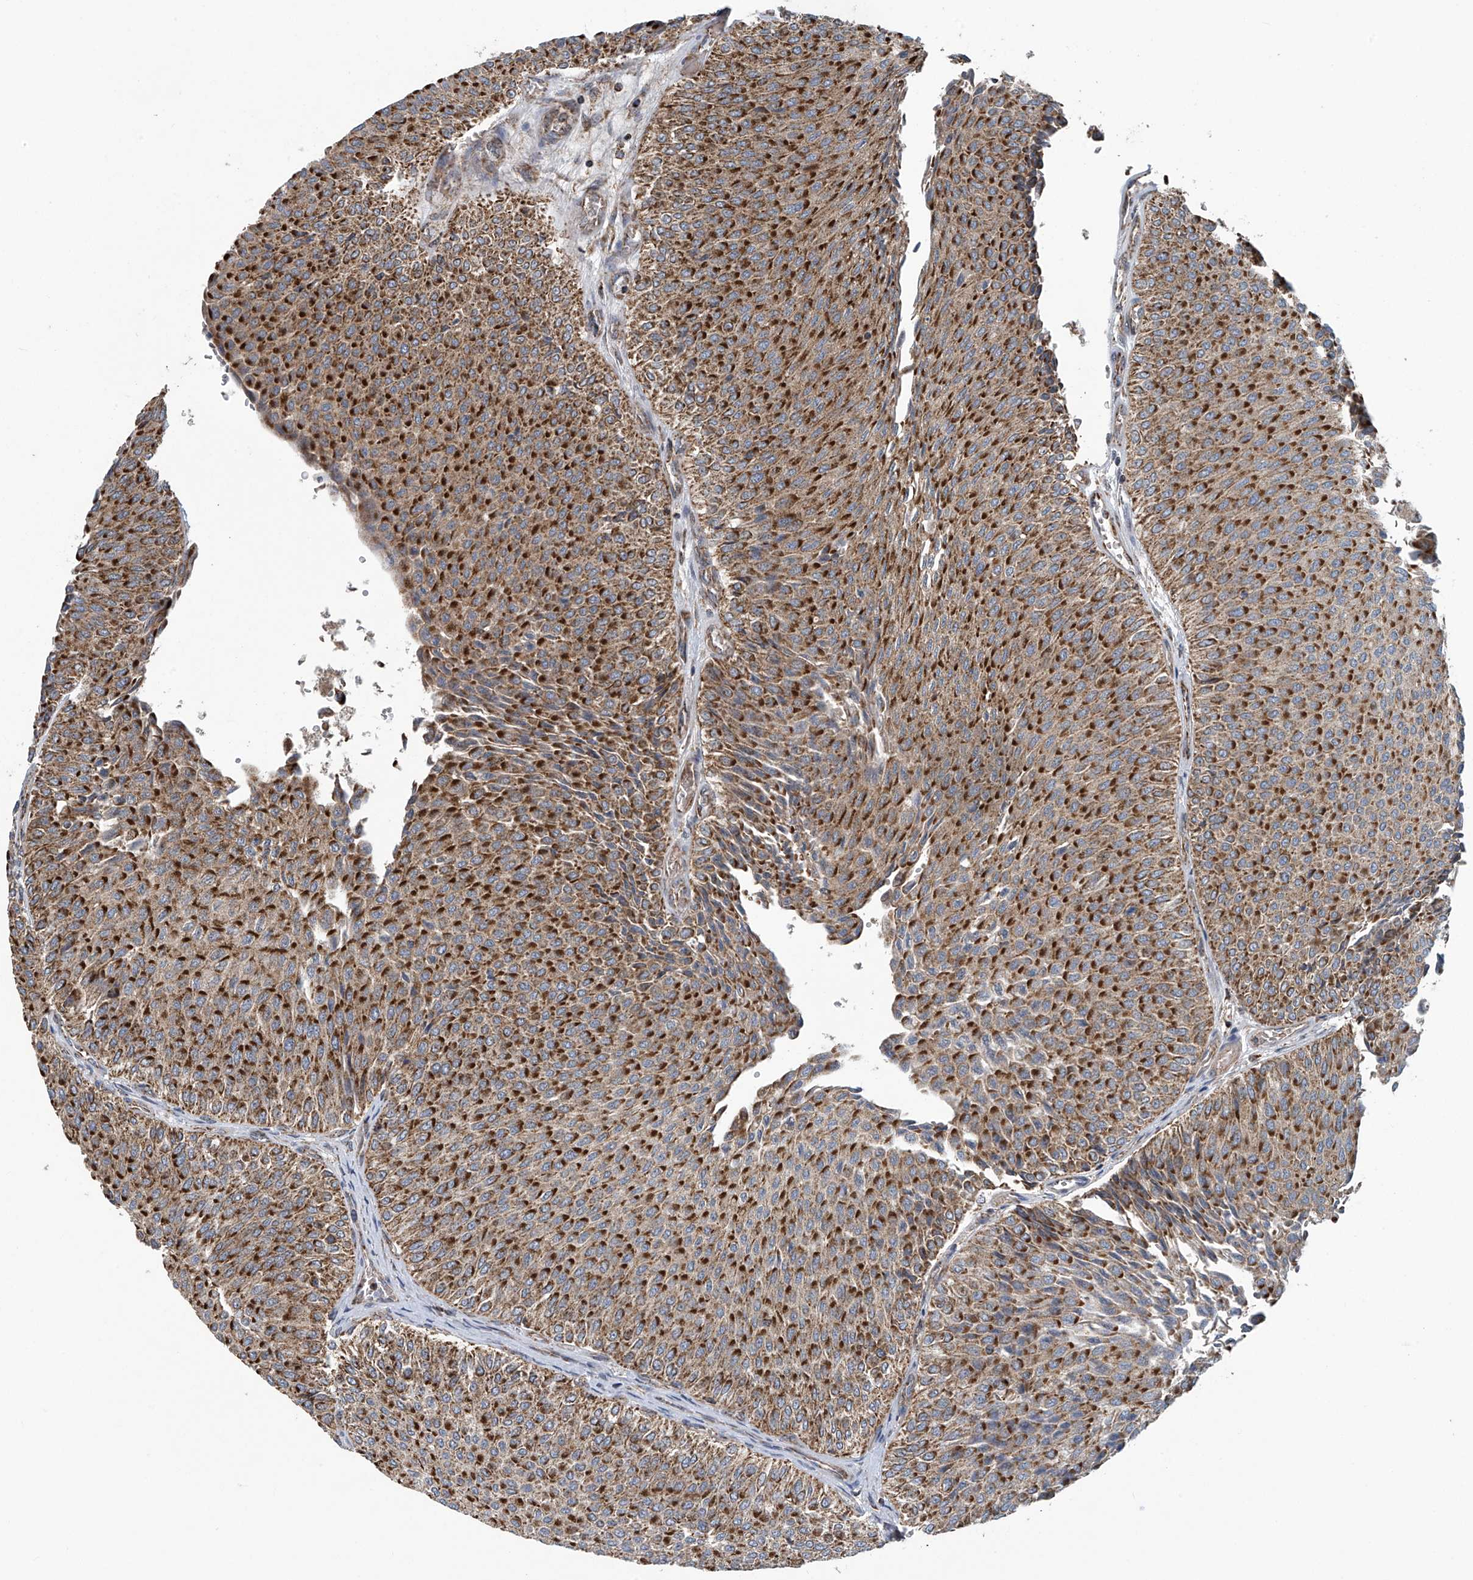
{"staining": {"intensity": "strong", "quantity": ">75%", "location": "cytoplasmic/membranous"}, "tissue": "urothelial cancer", "cell_type": "Tumor cells", "image_type": "cancer", "snomed": [{"axis": "morphology", "description": "Urothelial carcinoma, Low grade"}, {"axis": "topography", "description": "Urinary bladder"}], "caption": "Protein expression analysis of human low-grade urothelial carcinoma reveals strong cytoplasmic/membranous staining in approximately >75% of tumor cells. (DAB = brown stain, brightfield microscopy at high magnification).", "gene": "COMMD1", "patient": {"sex": "male", "age": 78}}